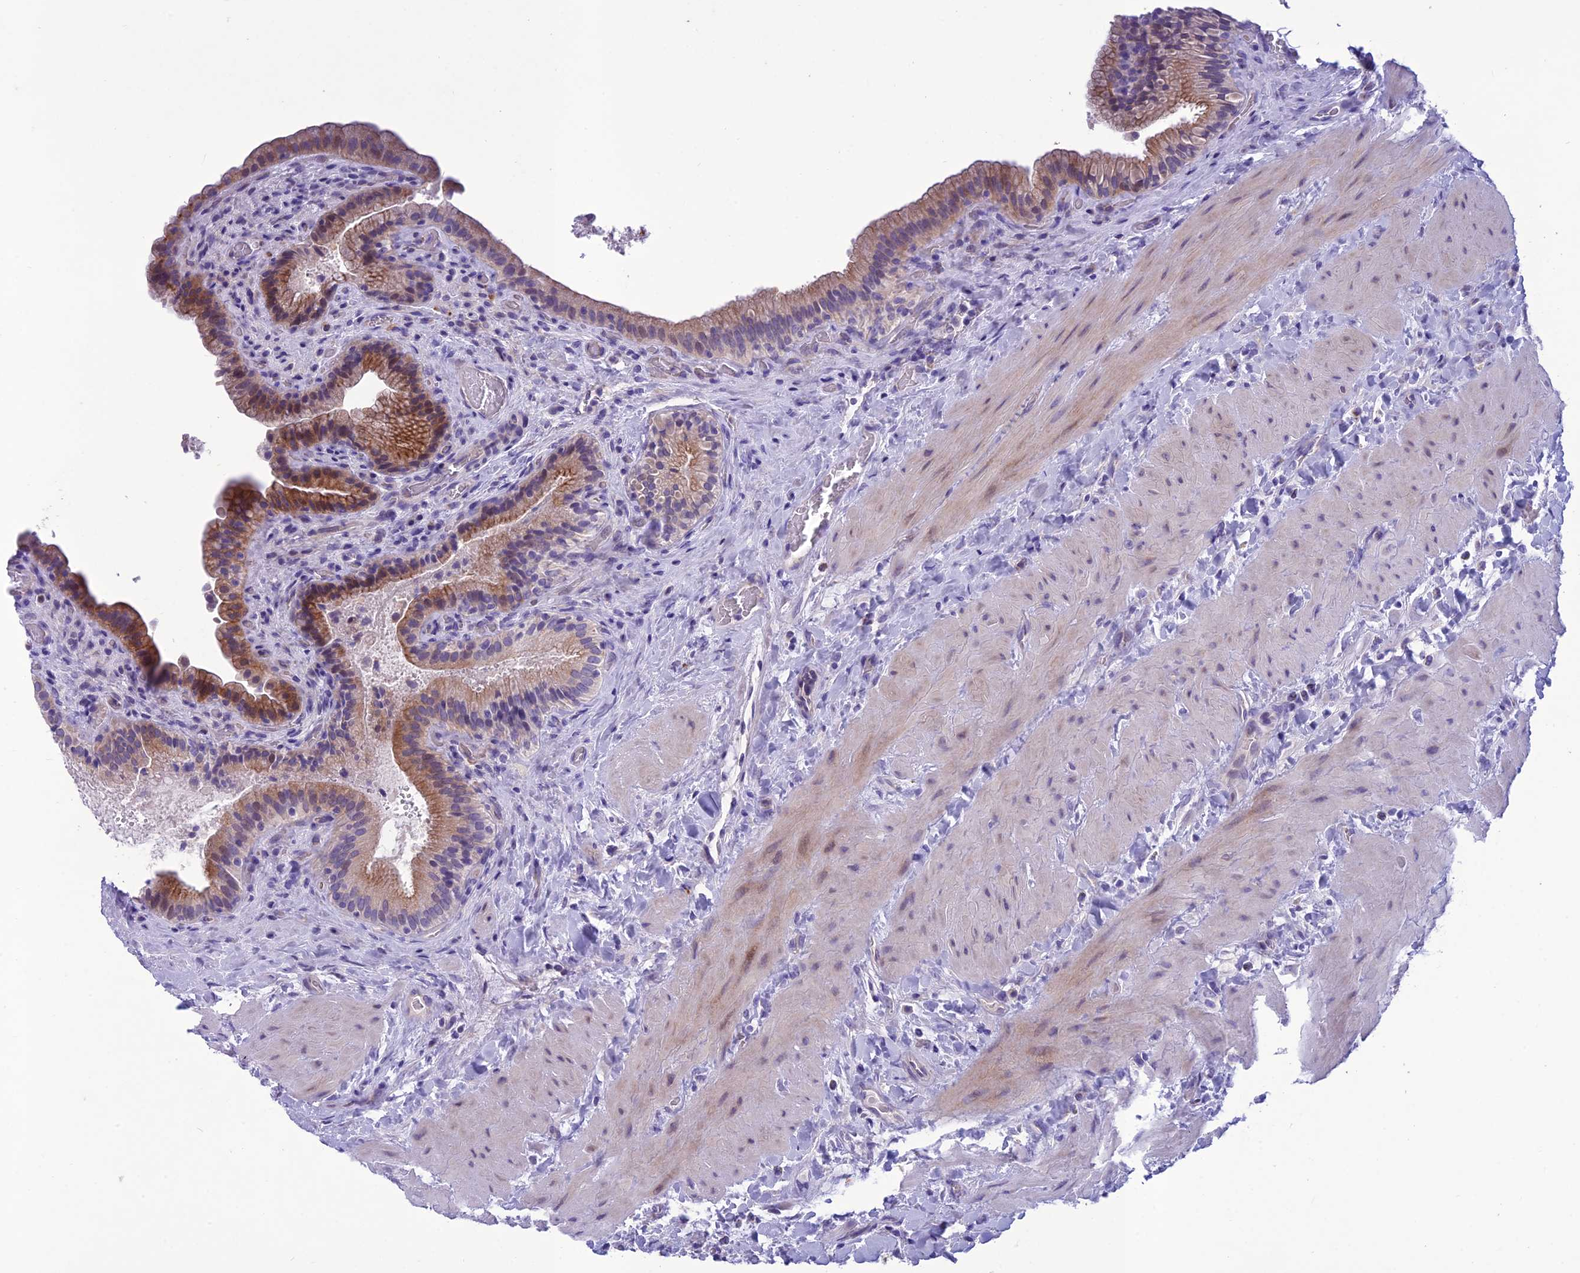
{"staining": {"intensity": "moderate", "quantity": "25%-75%", "location": "cytoplasmic/membranous"}, "tissue": "gallbladder", "cell_type": "Glandular cells", "image_type": "normal", "snomed": [{"axis": "morphology", "description": "Normal tissue, NOS"}, {"axis": "topography", "description": "Gallbladder"}], "caption": "Immunohistochemistry (IHC) photomicrograph of benign gallbladder stained for a protein (brown), which displays medium levels of moderate cytoplasmic/membranous staining in about 25%-75% of glandular cells.", "gene": "IFT172", "patient": {"sex": "male", "age": 24}}